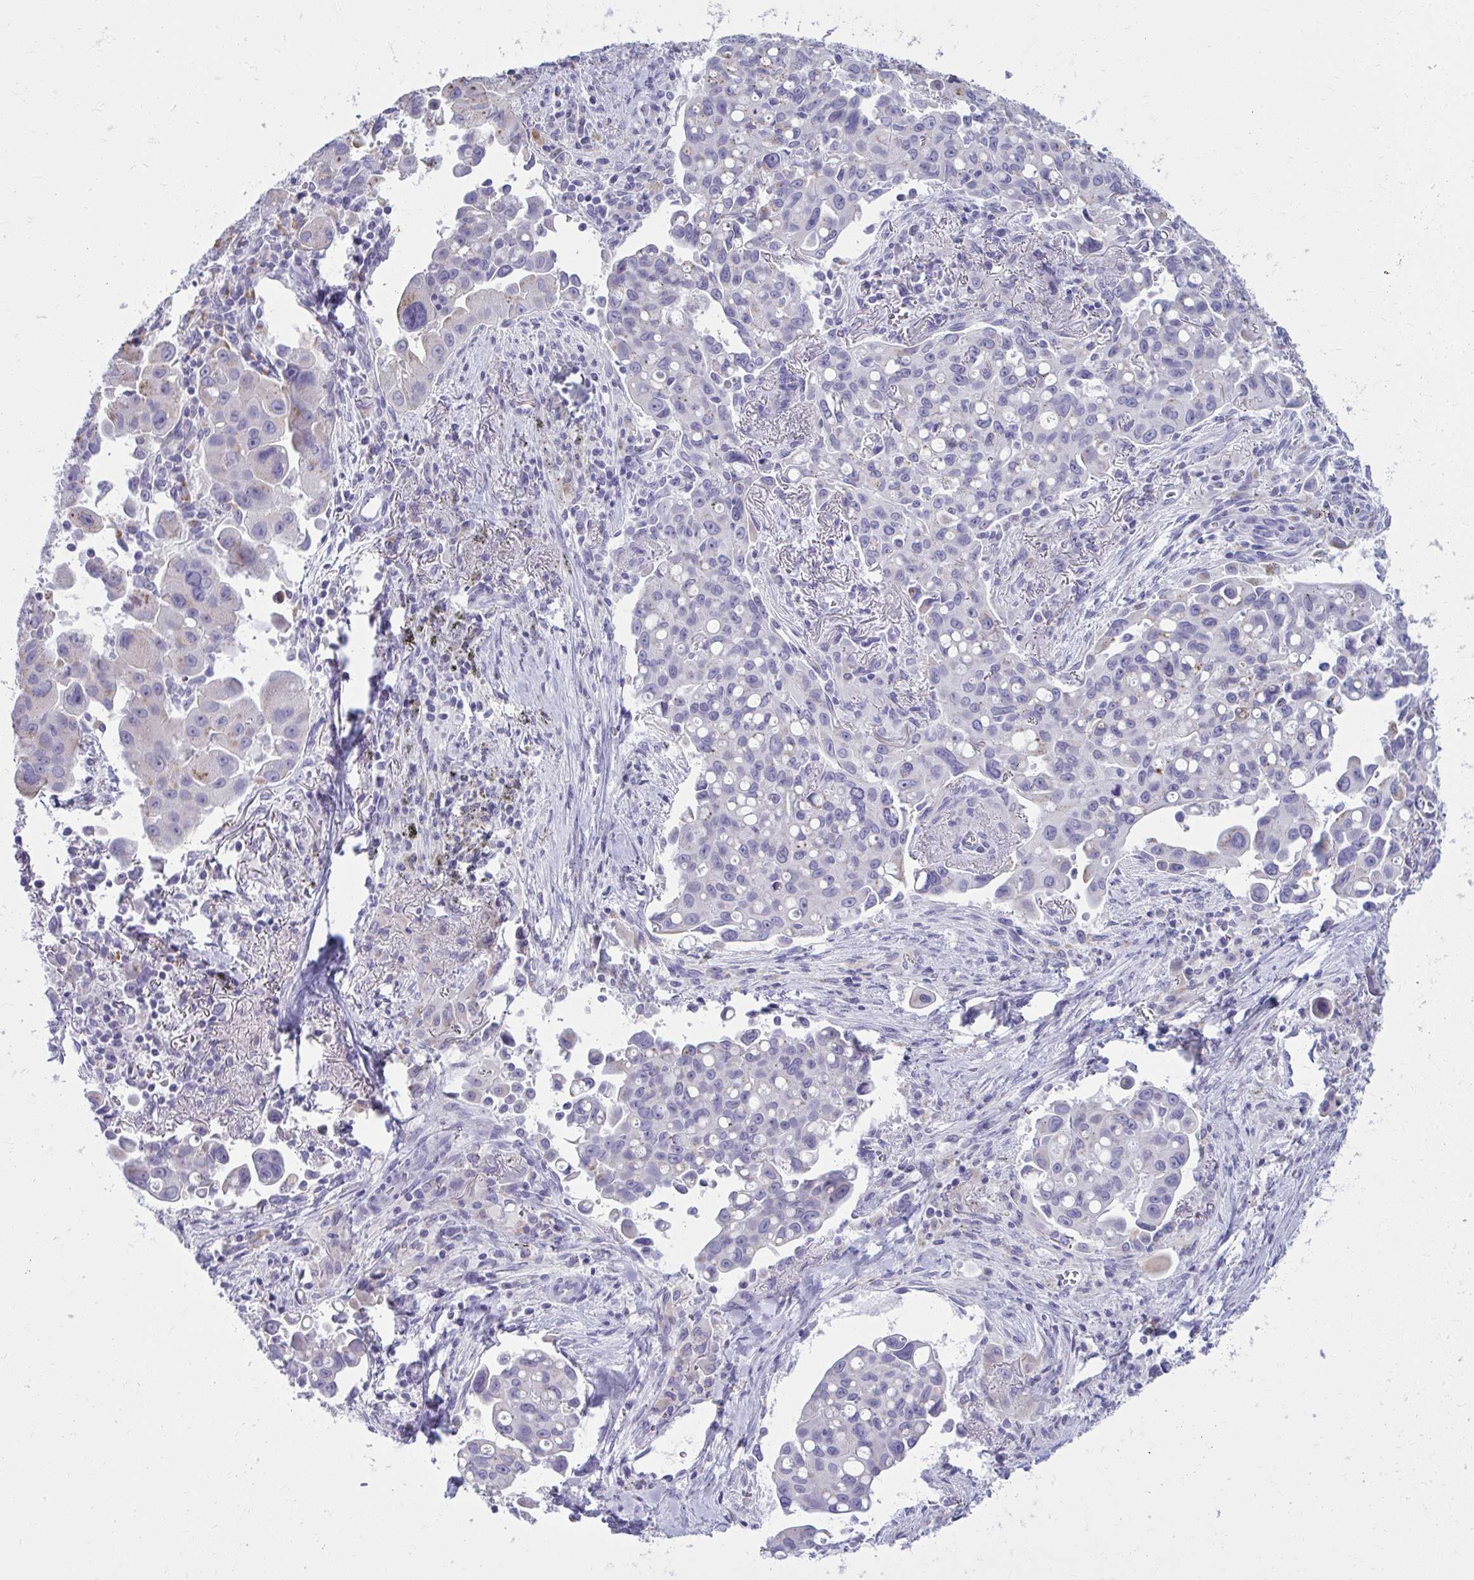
{"staining": {"intensity": "weak", "quantity": "<25%", "location": "cytoplasmic/membranous"}, "tissue": "lung cancer", "cell_type": "Tumor cells", "image_type": "cancer", "snomed": [{"axis": "morphology", "description": "Adenocarcinoma, NOS"}, {"axis": "topography", "description": "Lung"}], "caption": "This photomicrograph is of adenocarcinoma (lung) stained with IHC to label a protein in brown with the nuclei are counter-stained blue. There is no staining in tumor cells. (IHC, brightfield microscopy, high magnification).", "gene": "QDPR", "patient": {"sex": "male", "age": 68}}